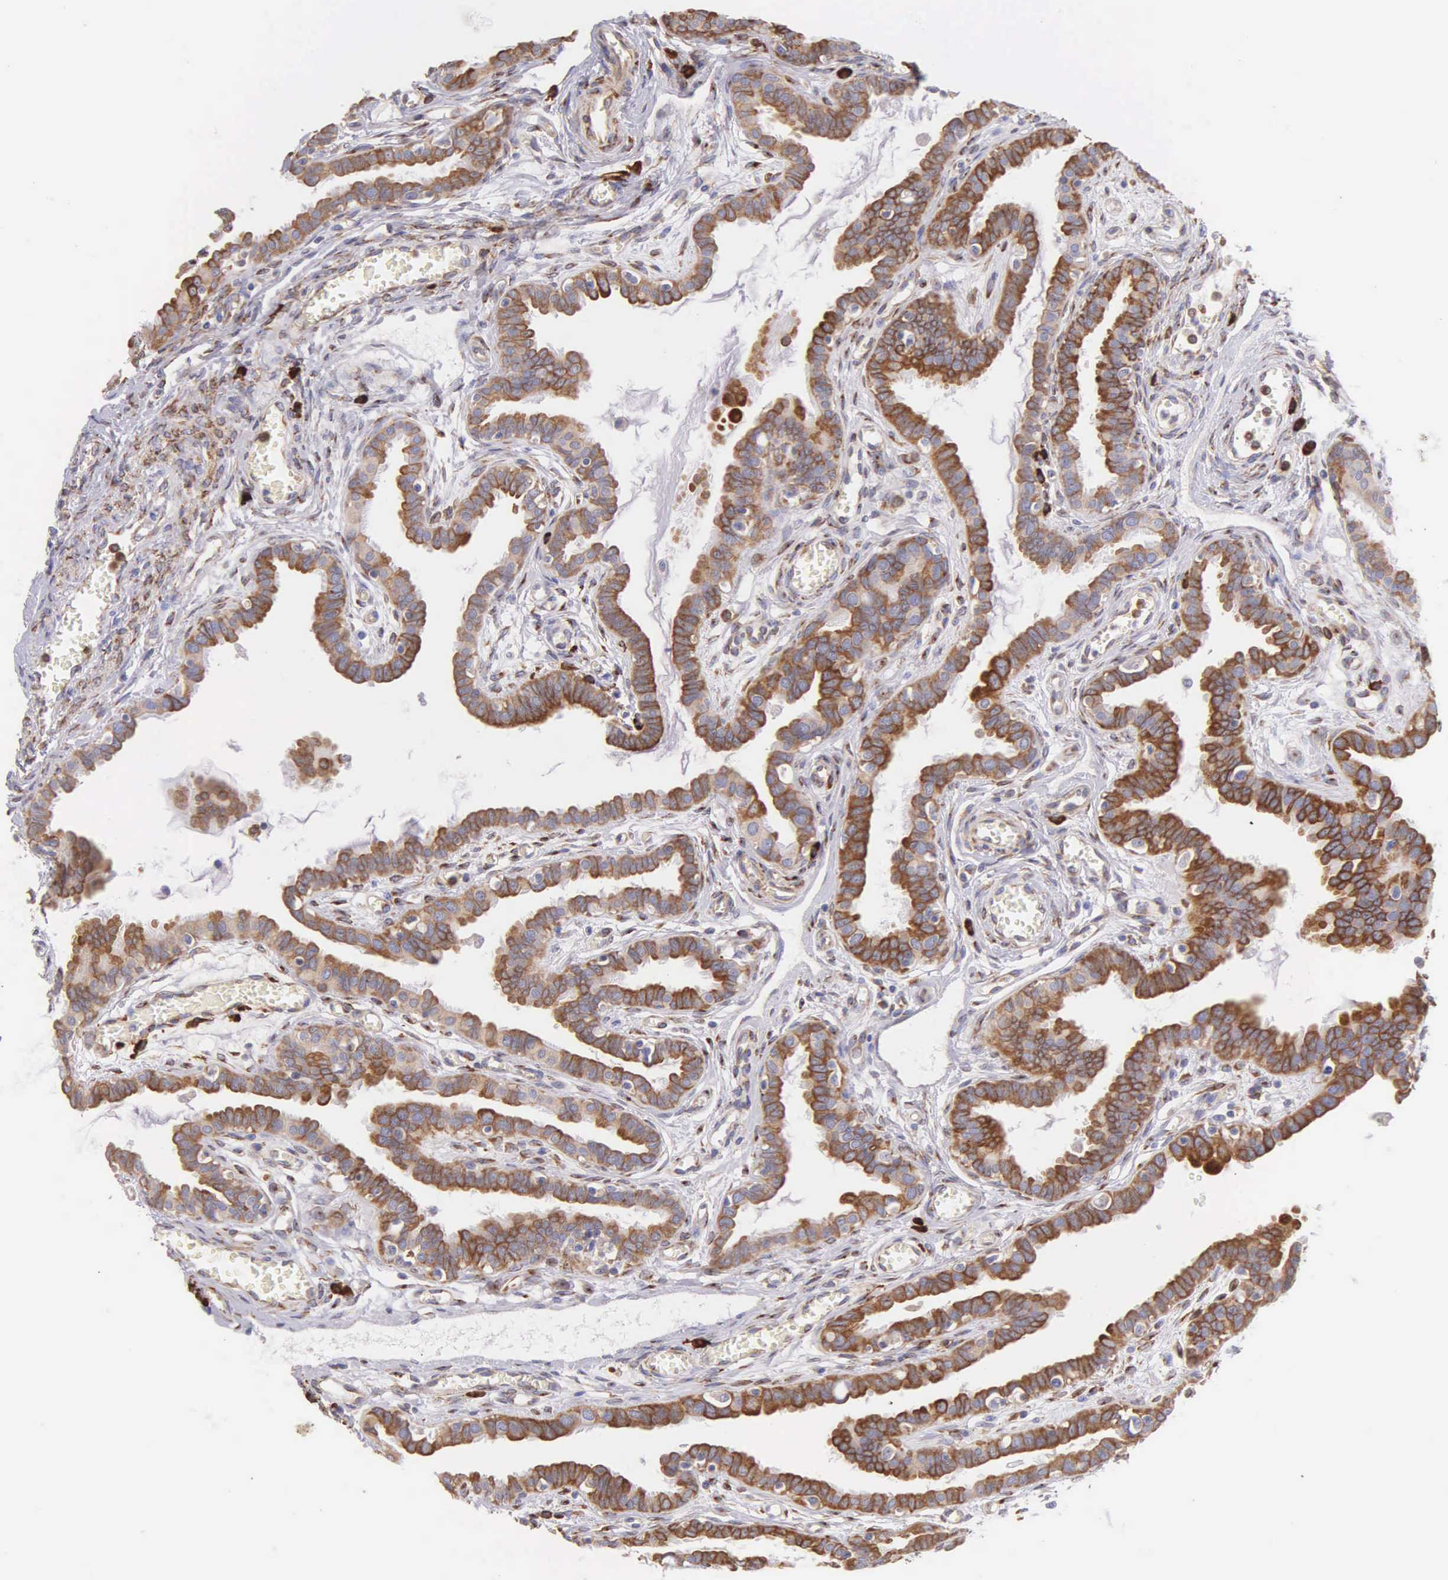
{"staining": {"intensity": "moderate", "quantity": ">75%", "location": "cytoplasmic/membranous"}, "tissue": "fallopian tube", "cell_type": "Glandular cells", "image_type": "normal", "snomed": [{"axis": "morphology", "description": "Normal tissue, NOS"}, {"axis": "topography", "description": "Fallopian tube"}], "caption": "IHC image of normal human fallopian tube stained for a protein (brown), which demonstrates medium levels of moderate cytoplasmic/membranous expression in approximately >75% of glandular cells.", "gene": "CKAP4", "patient": {"sex": "female", "age": 67}}